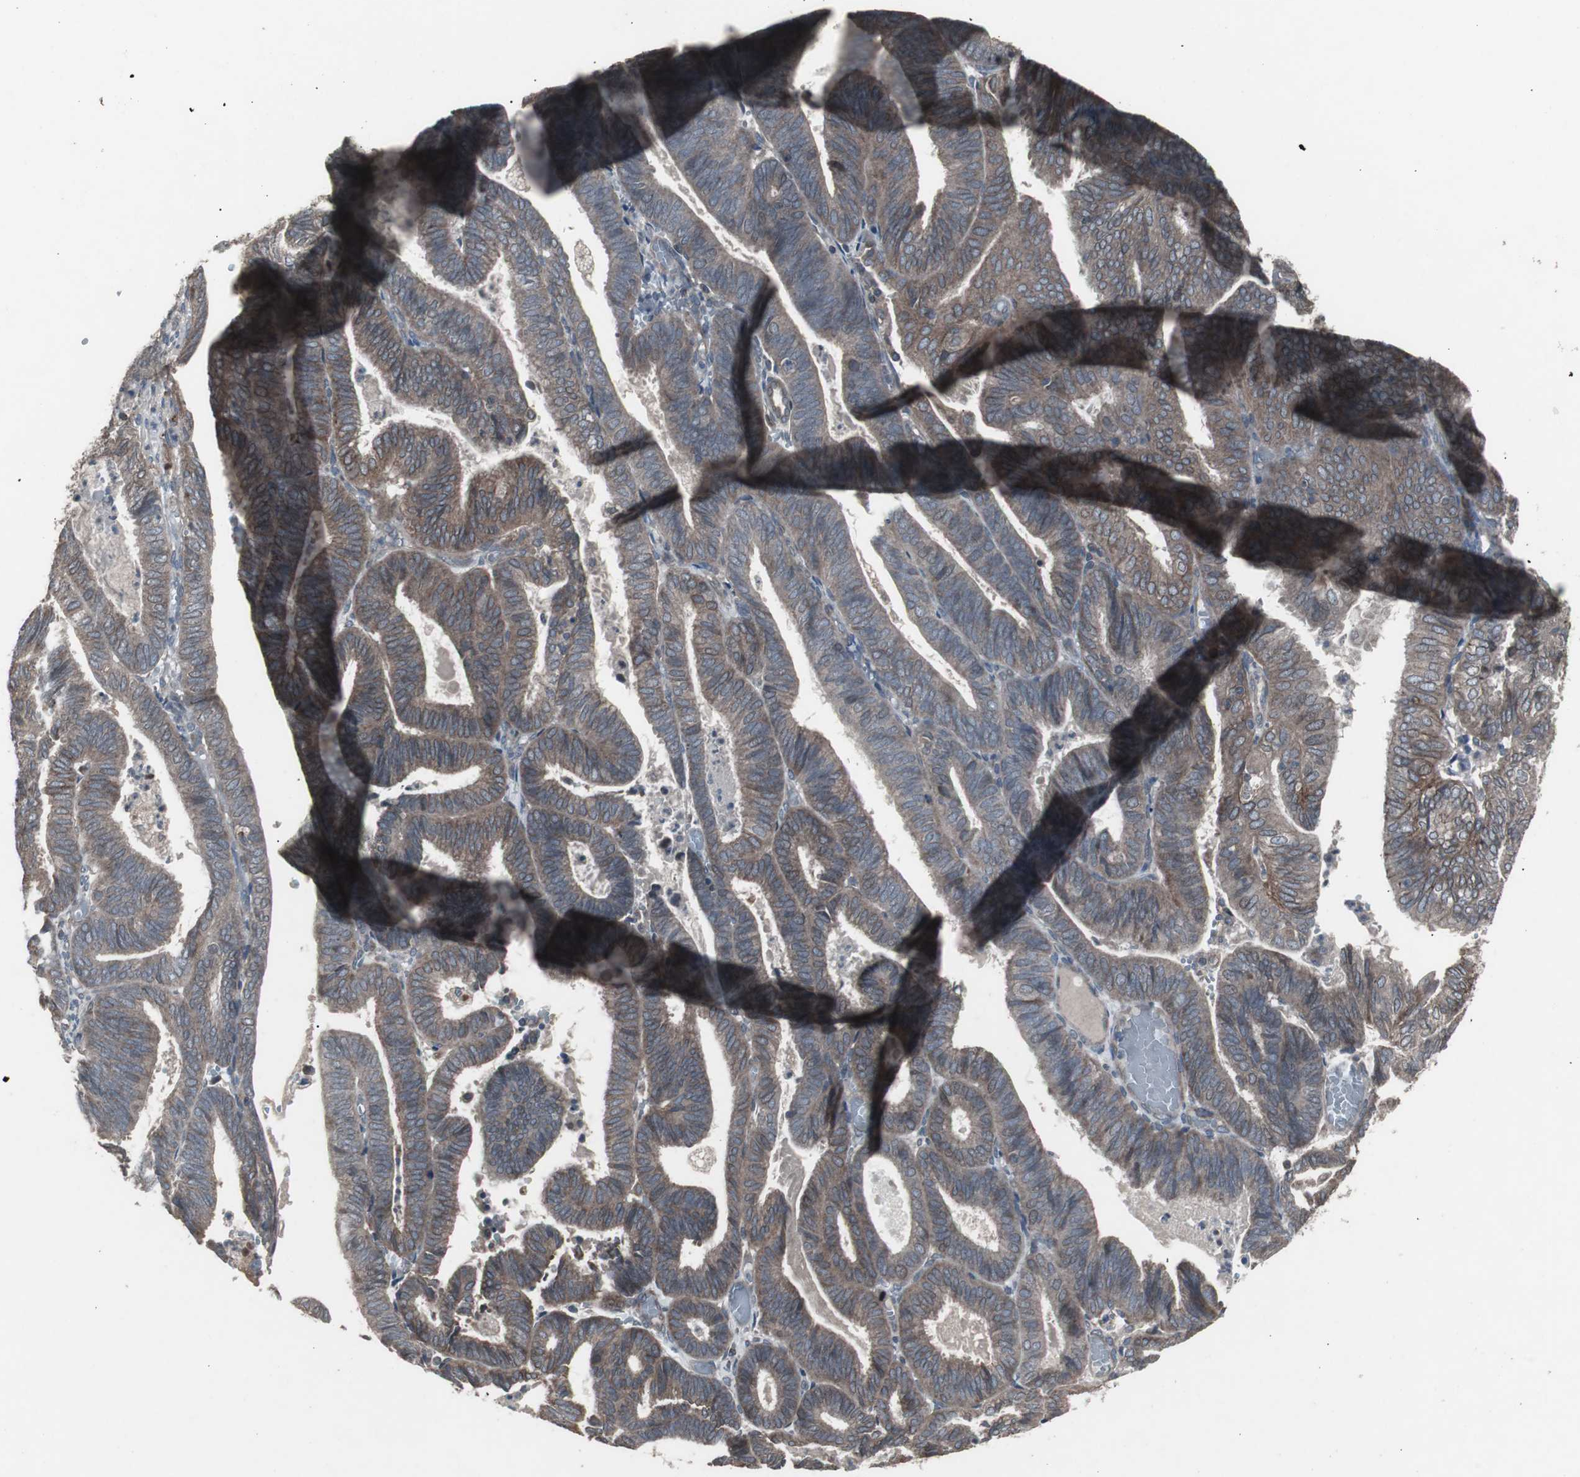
{"staining": {"intensity": "moderate", "quantity": ">75%", "location": "cytoplasmic/membranous"}, "tissue": "endometrial cancer", "cell_type": "Tumor cells", "image_type": "cancer", "snomed": [{"axis": "morphology", "description": "Adenocarcinoma, NOS"}, {"axis": "topography", "description": "Uterus"}], "caption": "Human endometrial cancer (adenocarcinoma) stained with a protein marker exhibits moderate staining in tumor cells.", "gene": "SSTR2", "patient": {"sex": "female", "age": 60}}